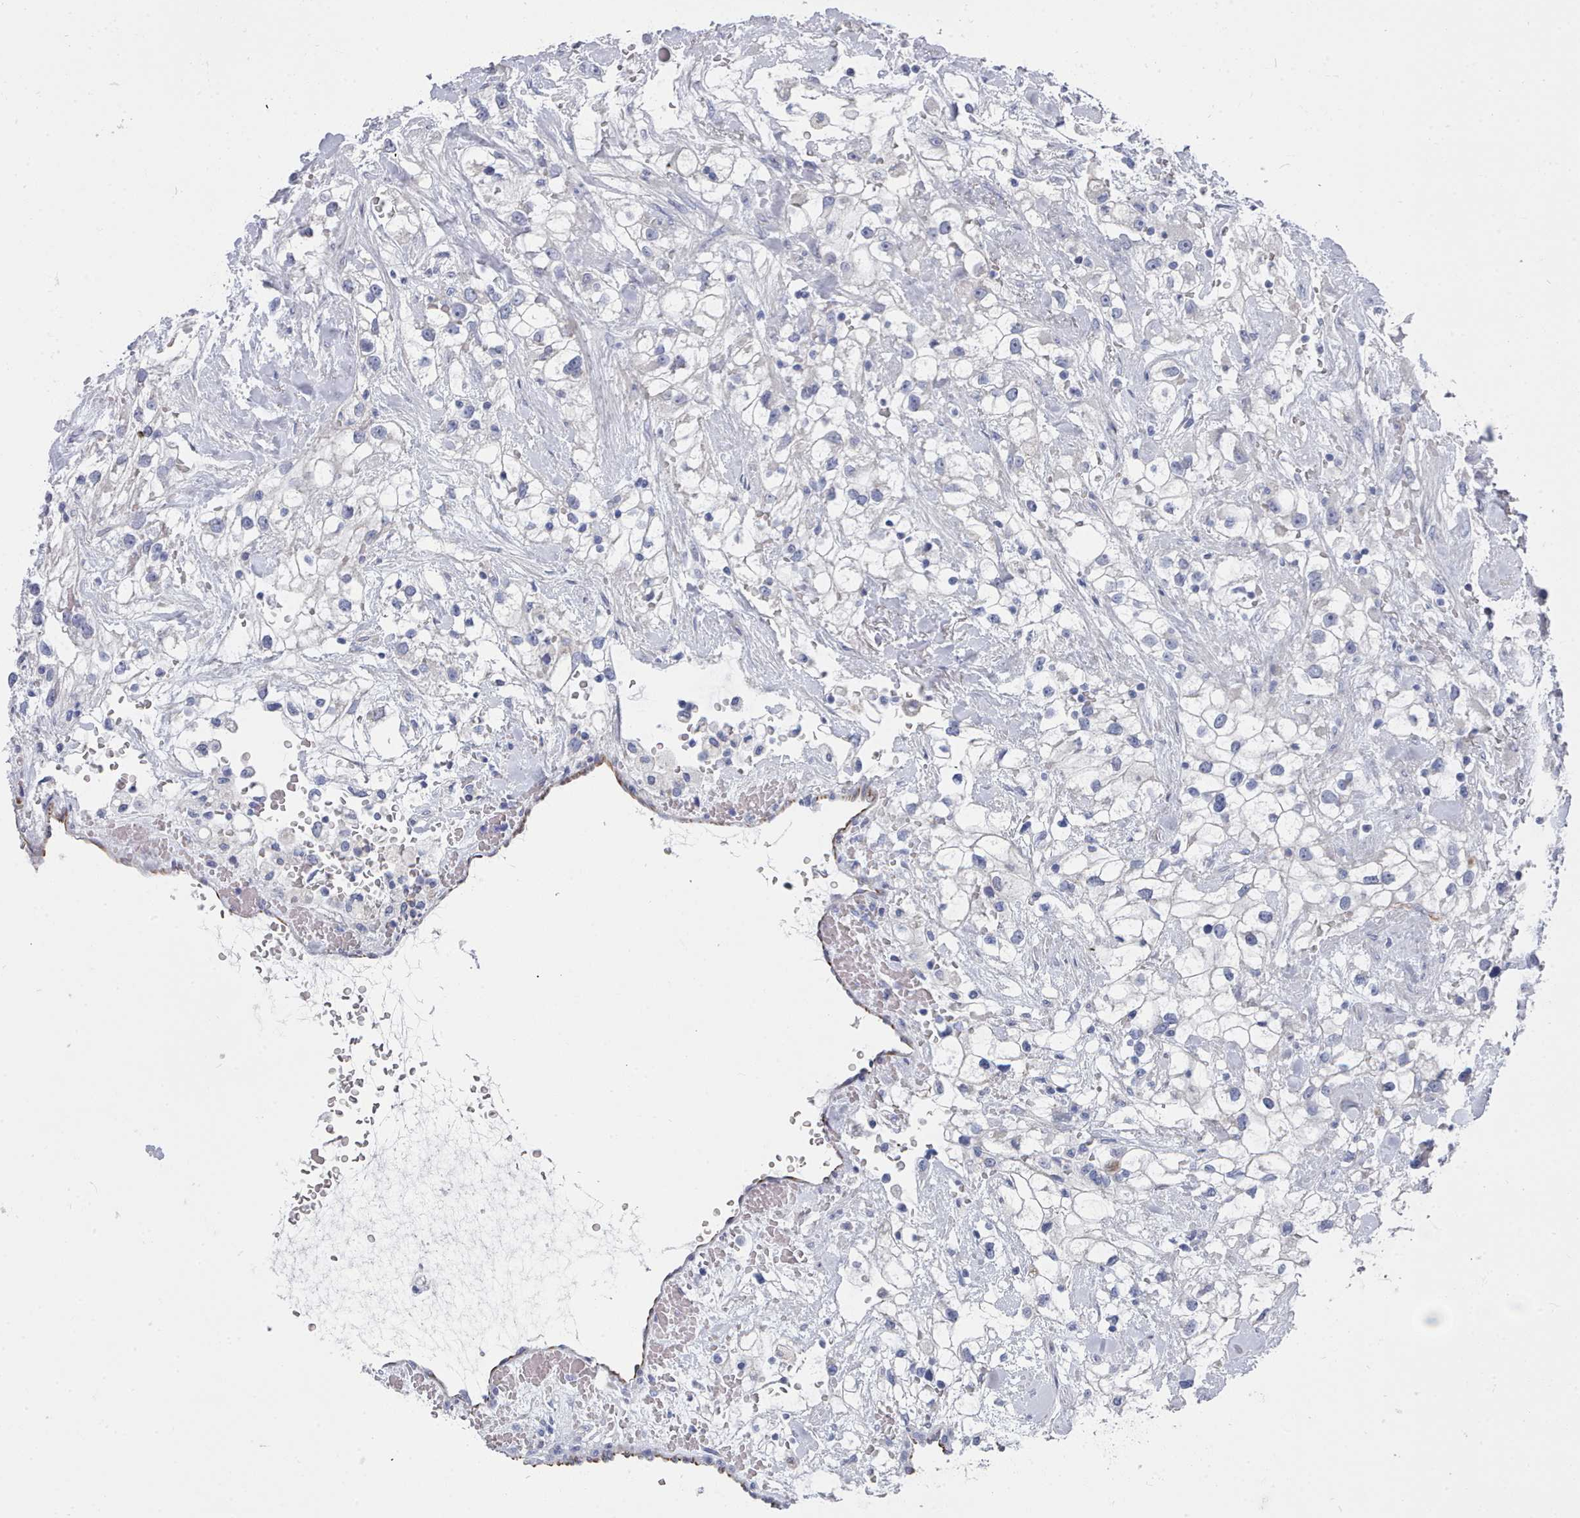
{"staining": {"intensity": "negative", "quantity": "none", "location": "none"}, "tissue": "renal cancer", "cell_type": "Tumor cells", "image_type": "cancer", "snomed": [{"axis": "morphology", "description": "Adenocarcinoma, NOS"}, {"axis": "topography", "description": "Kidney"}], "caption": "Immunohistochemical staining of human renal adenocarcinoma shows no significant expression in tumor cells.", "gene": "PDE4C", "patient": {"sex": "male", "age": 59}}